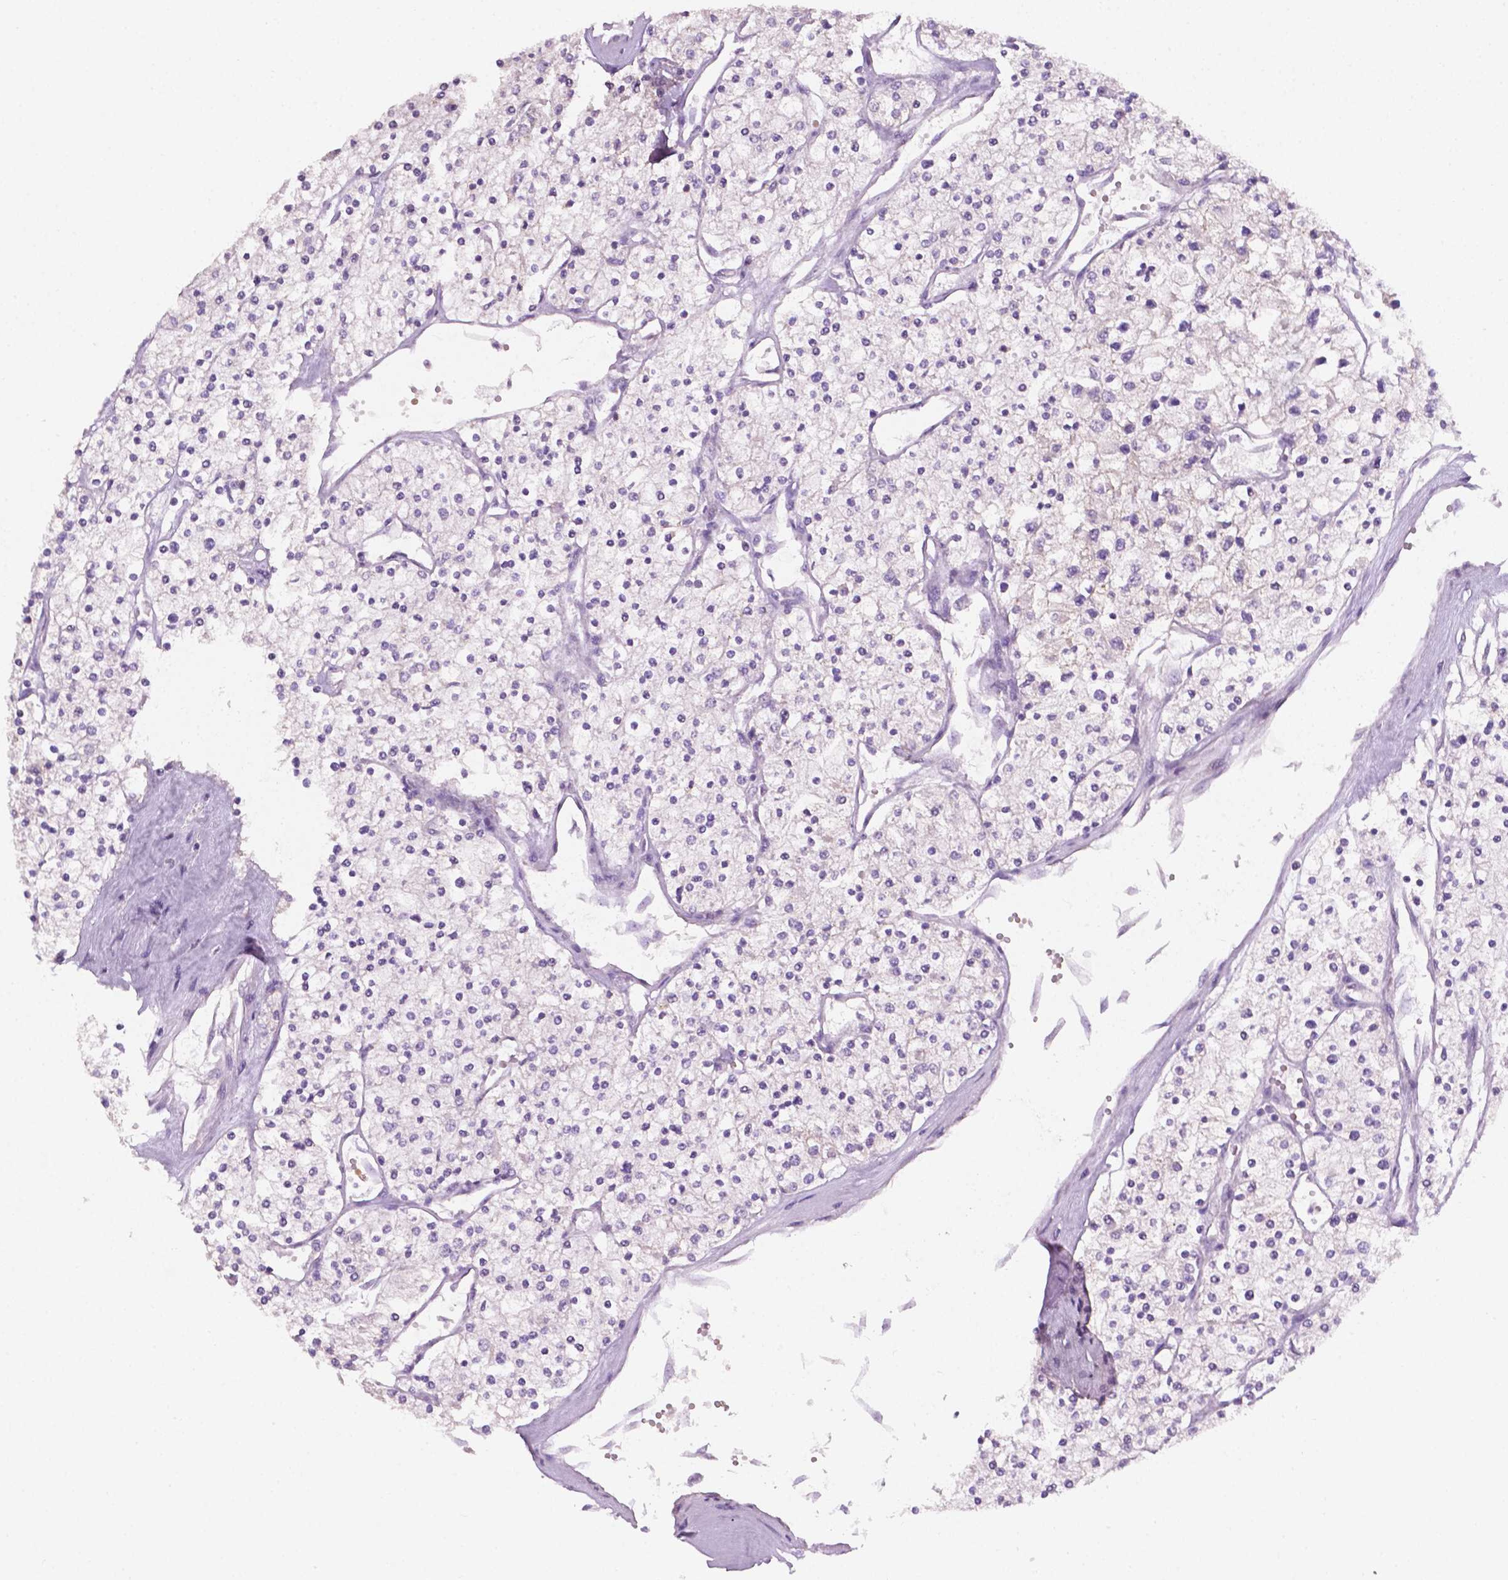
{"staining": {"intensity": "negative", "quantity": "none", "location": "none"}, "tissue": "renal cancer", "cell_type": "Tumor cells", "image_type": "cancer", "snomed": [{"axis": "morphology", "description": "Adenocarcinoma, NOS"}, {"axis": "topography", "description": "Kidney"}], "caption": "Tumor cells are negative for protein expression in human renal cancer.", "gene": "EGFR", "patient": {"sex": "male", "age": 80}}